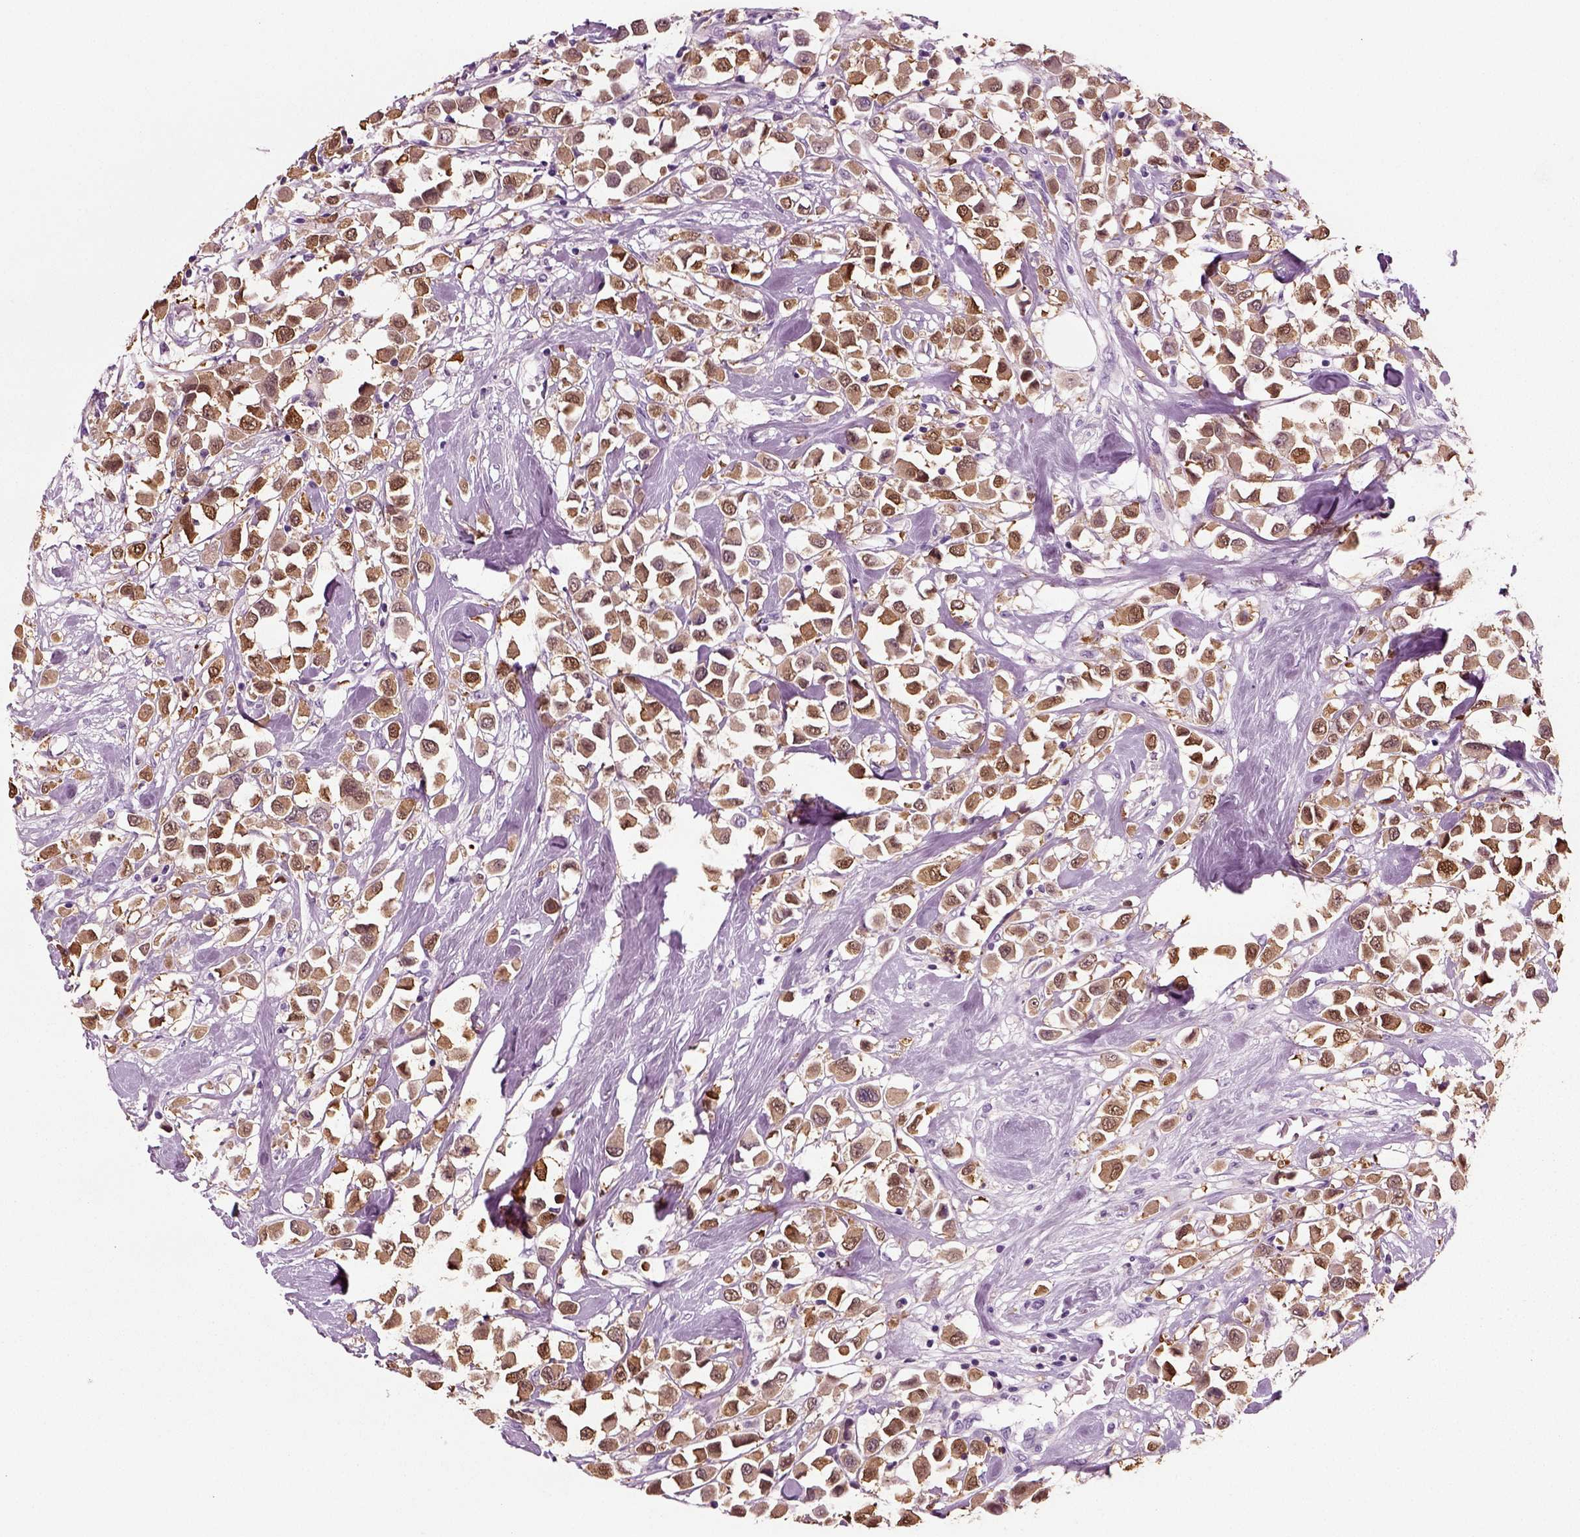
{"staining": {"intensity": "moderate", "quantity": ">75%", "location": "cytoplasmic/membranous"}, "tissue": "breast cancer", "cell_type": "Tumor cells", "image_type": "cancer", "snomed": [{"axis": "morphology", "description": "Duct carcinoma"}, {"axis": "topography", "description": "Breast"}], "caption": "Human intraductal carcinoma (breast) stained with a brown dye demonstrates moderate cytoplasmic/membranous positive positivity in about >75% of tumor cells.", "gene": "CRABP1", "patient": {"sex": "female", "age": 61}}